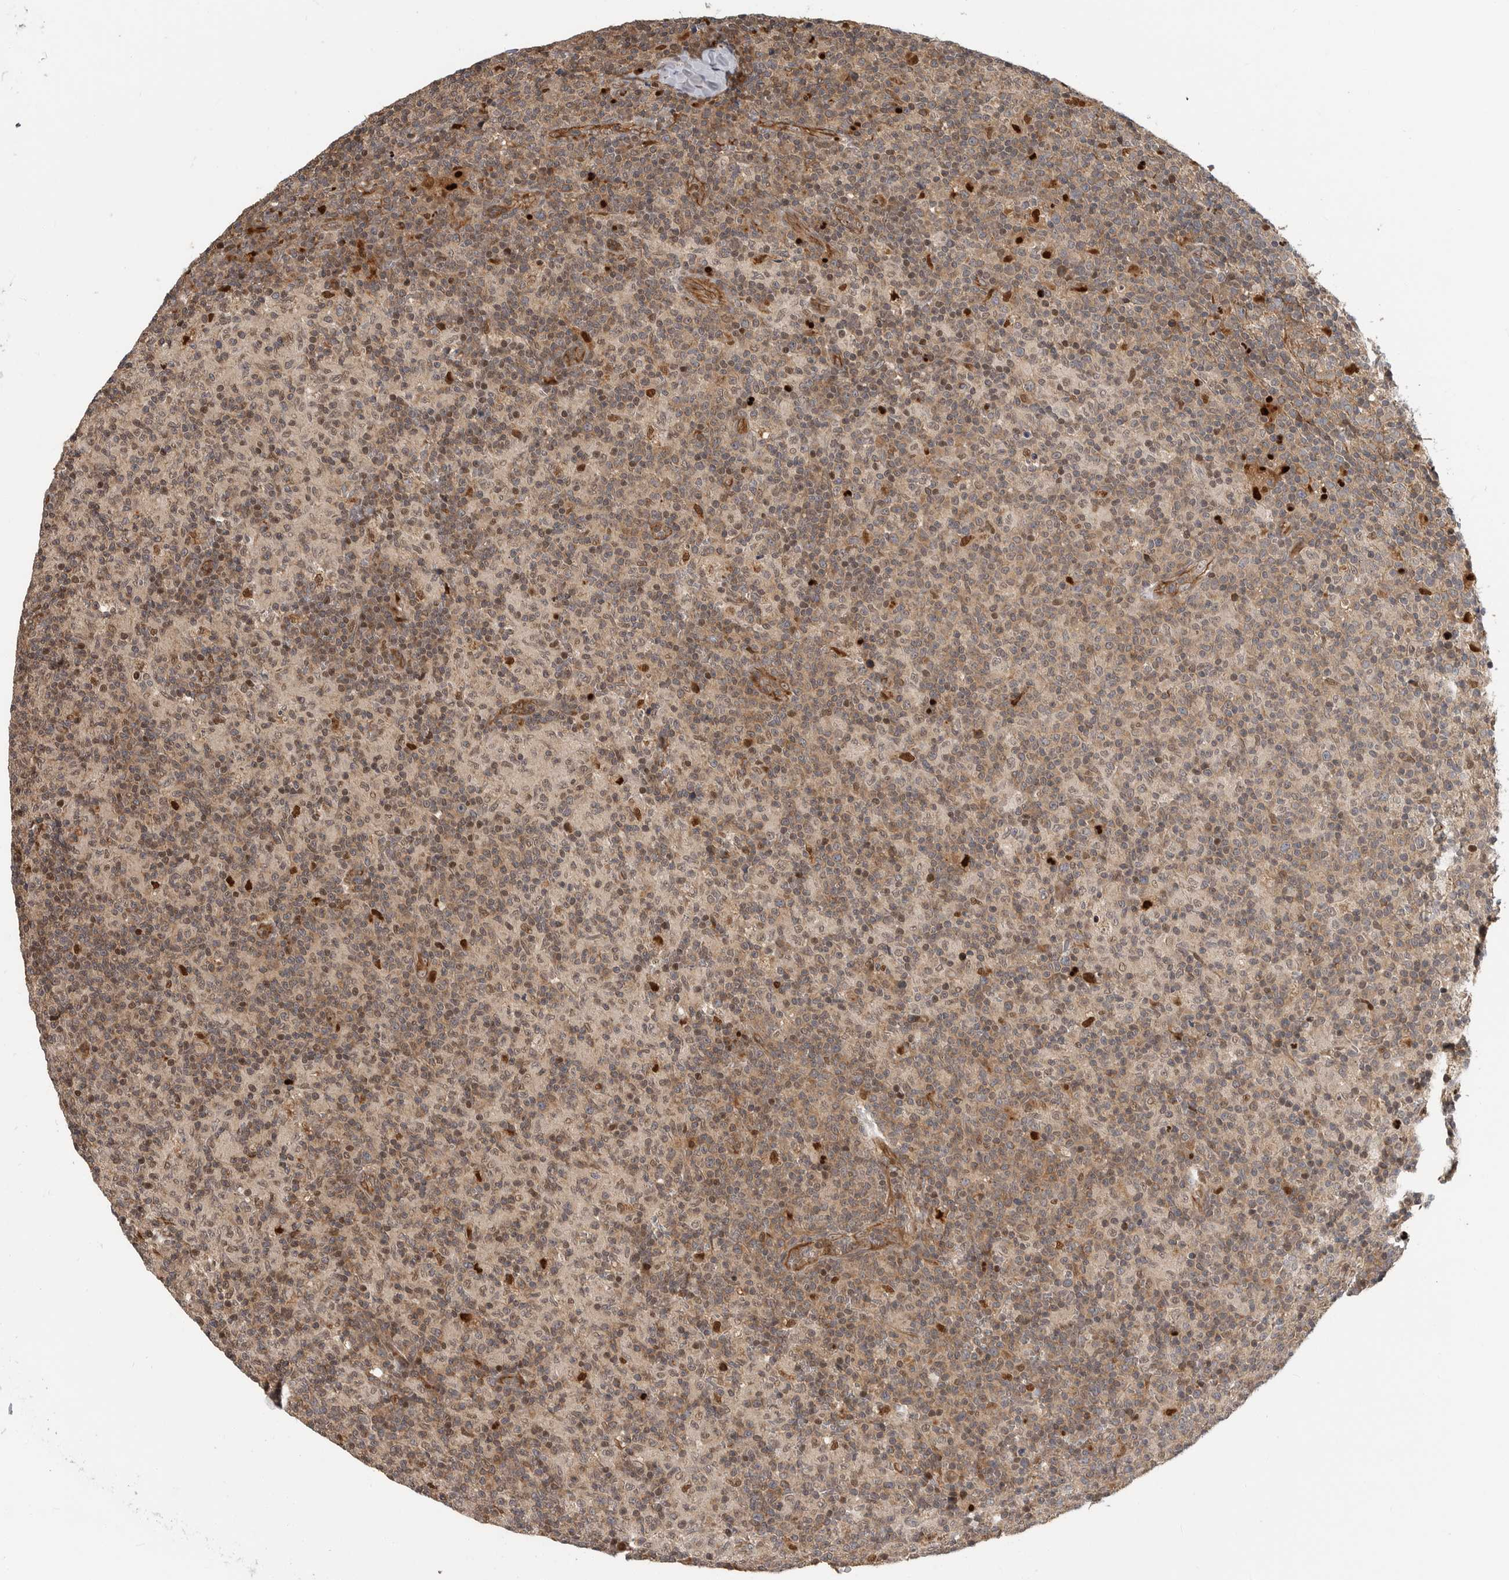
{"staining": {"intensity": "moderate", "quantity": ">75%", "location": "cytoplasmic/membranous,nuclear"}, "tissue": "lymph node", "cell_type": "Germinal center cells", "image_type": "normal", "snomed": [{"axis": "morphology", "description": "Normal tissue, NOS"}, {"axis": "morphology", "description": "Inflammation, NOS"}, {"axis": "topography", "description": "Lymph node"}], "caption": "Lymph node stained with immunohistochemistry shows moderate cytoplasmic/membranous,nuclear staining in about >75% of germinal center cells.", "gene": "STRAP", "patient": {"sex": "male", "age": 55}}